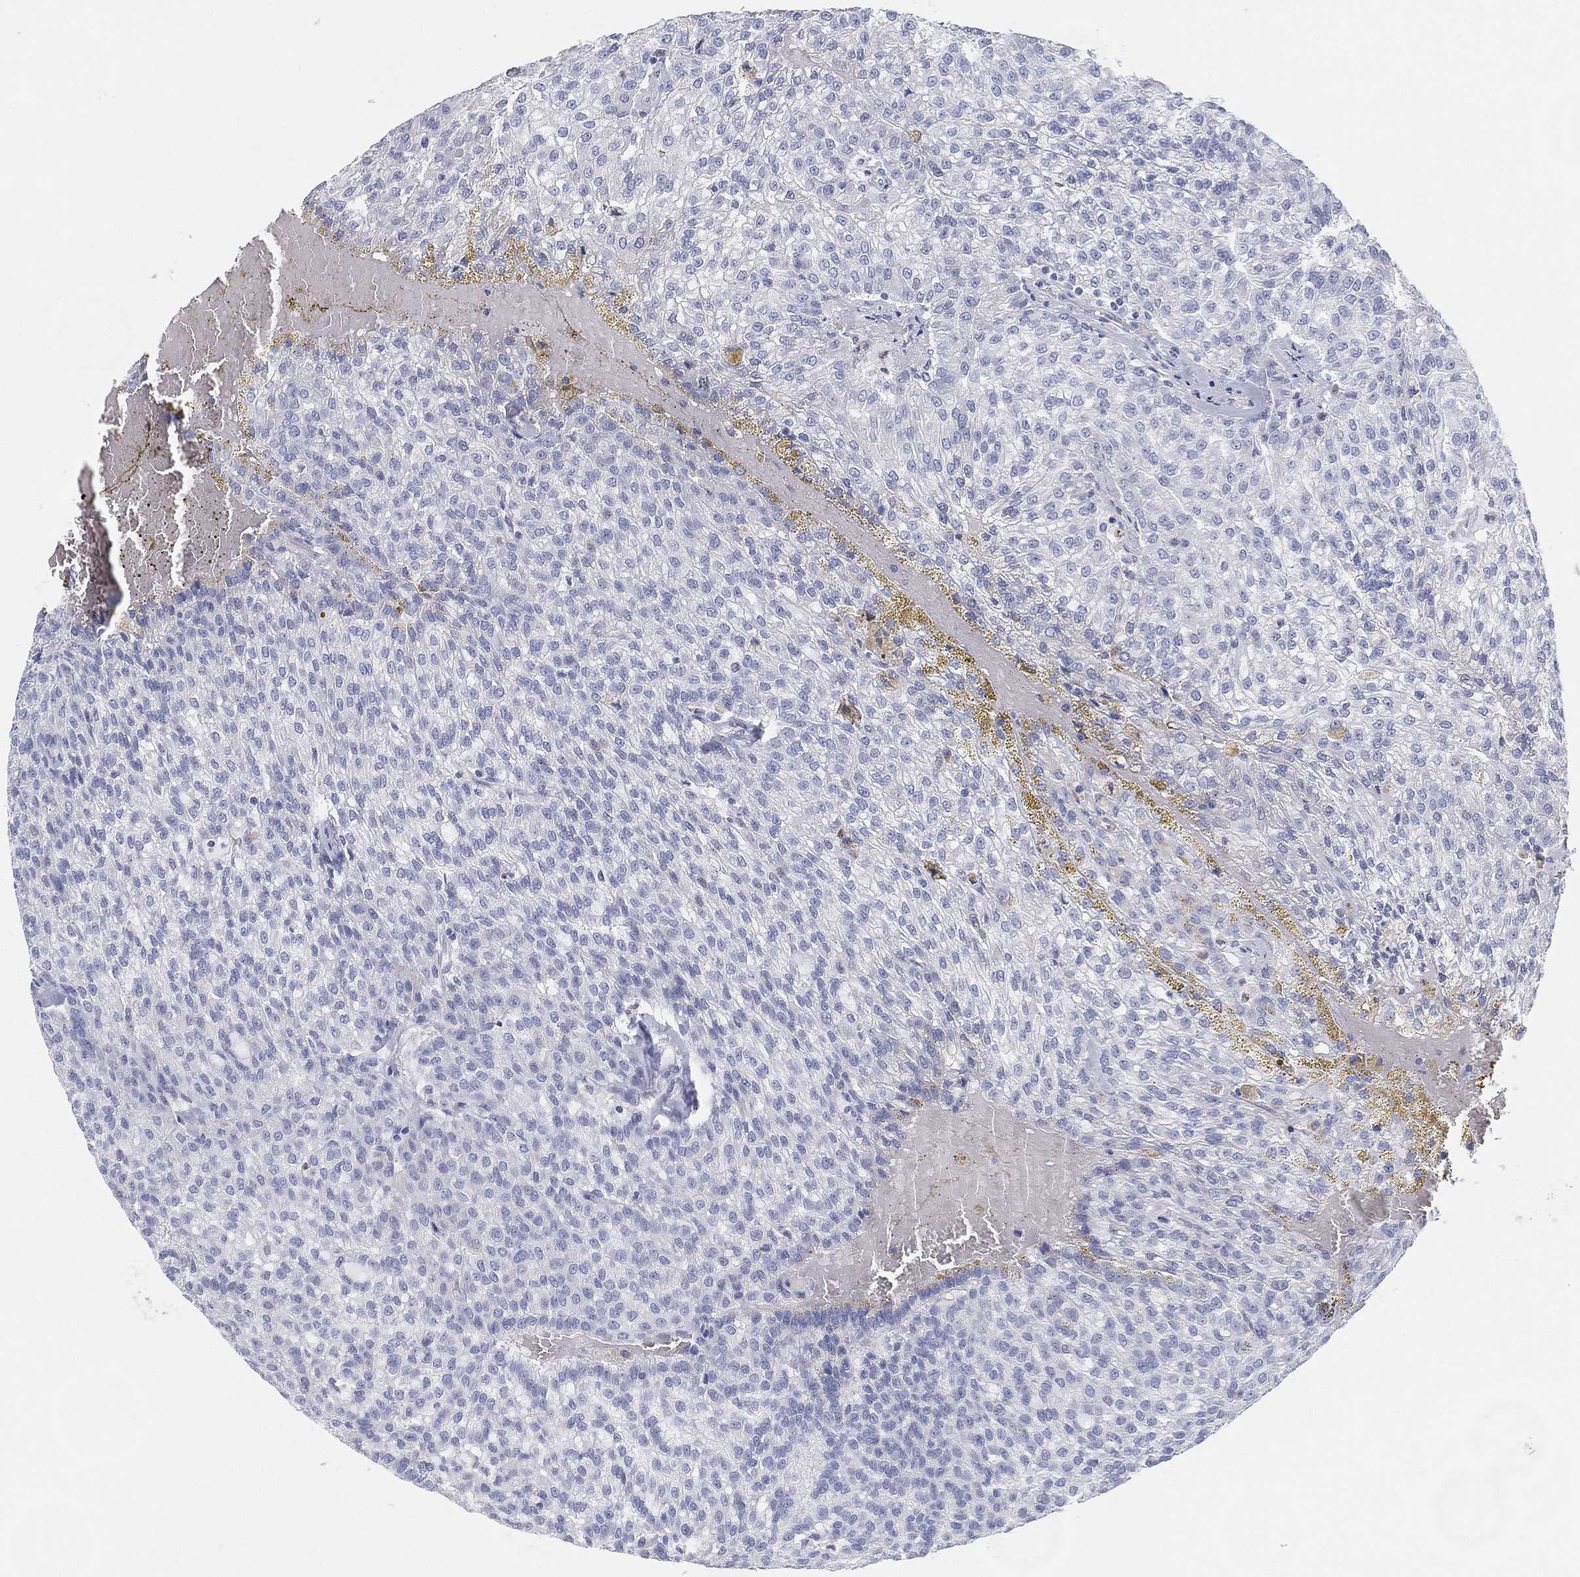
{"staining": {"intensity": "negative", "quantity": "none", "location": "none"}, "tissue": "renal cancer", "cell_type": "Tumor cells", "image_type": "cancer", "snomed": [{"axis": "morphology", "description": "Adenocarcinoma, NOS"}, {"axis": "topography", "description": "Kidney"}], "caption": "Renal adenocarcinoma was stained to show a protein in brown. There is no significant staining in tumor cells.", "gene": "GPR61", "patient": {"sex": "male", "age": 63}}